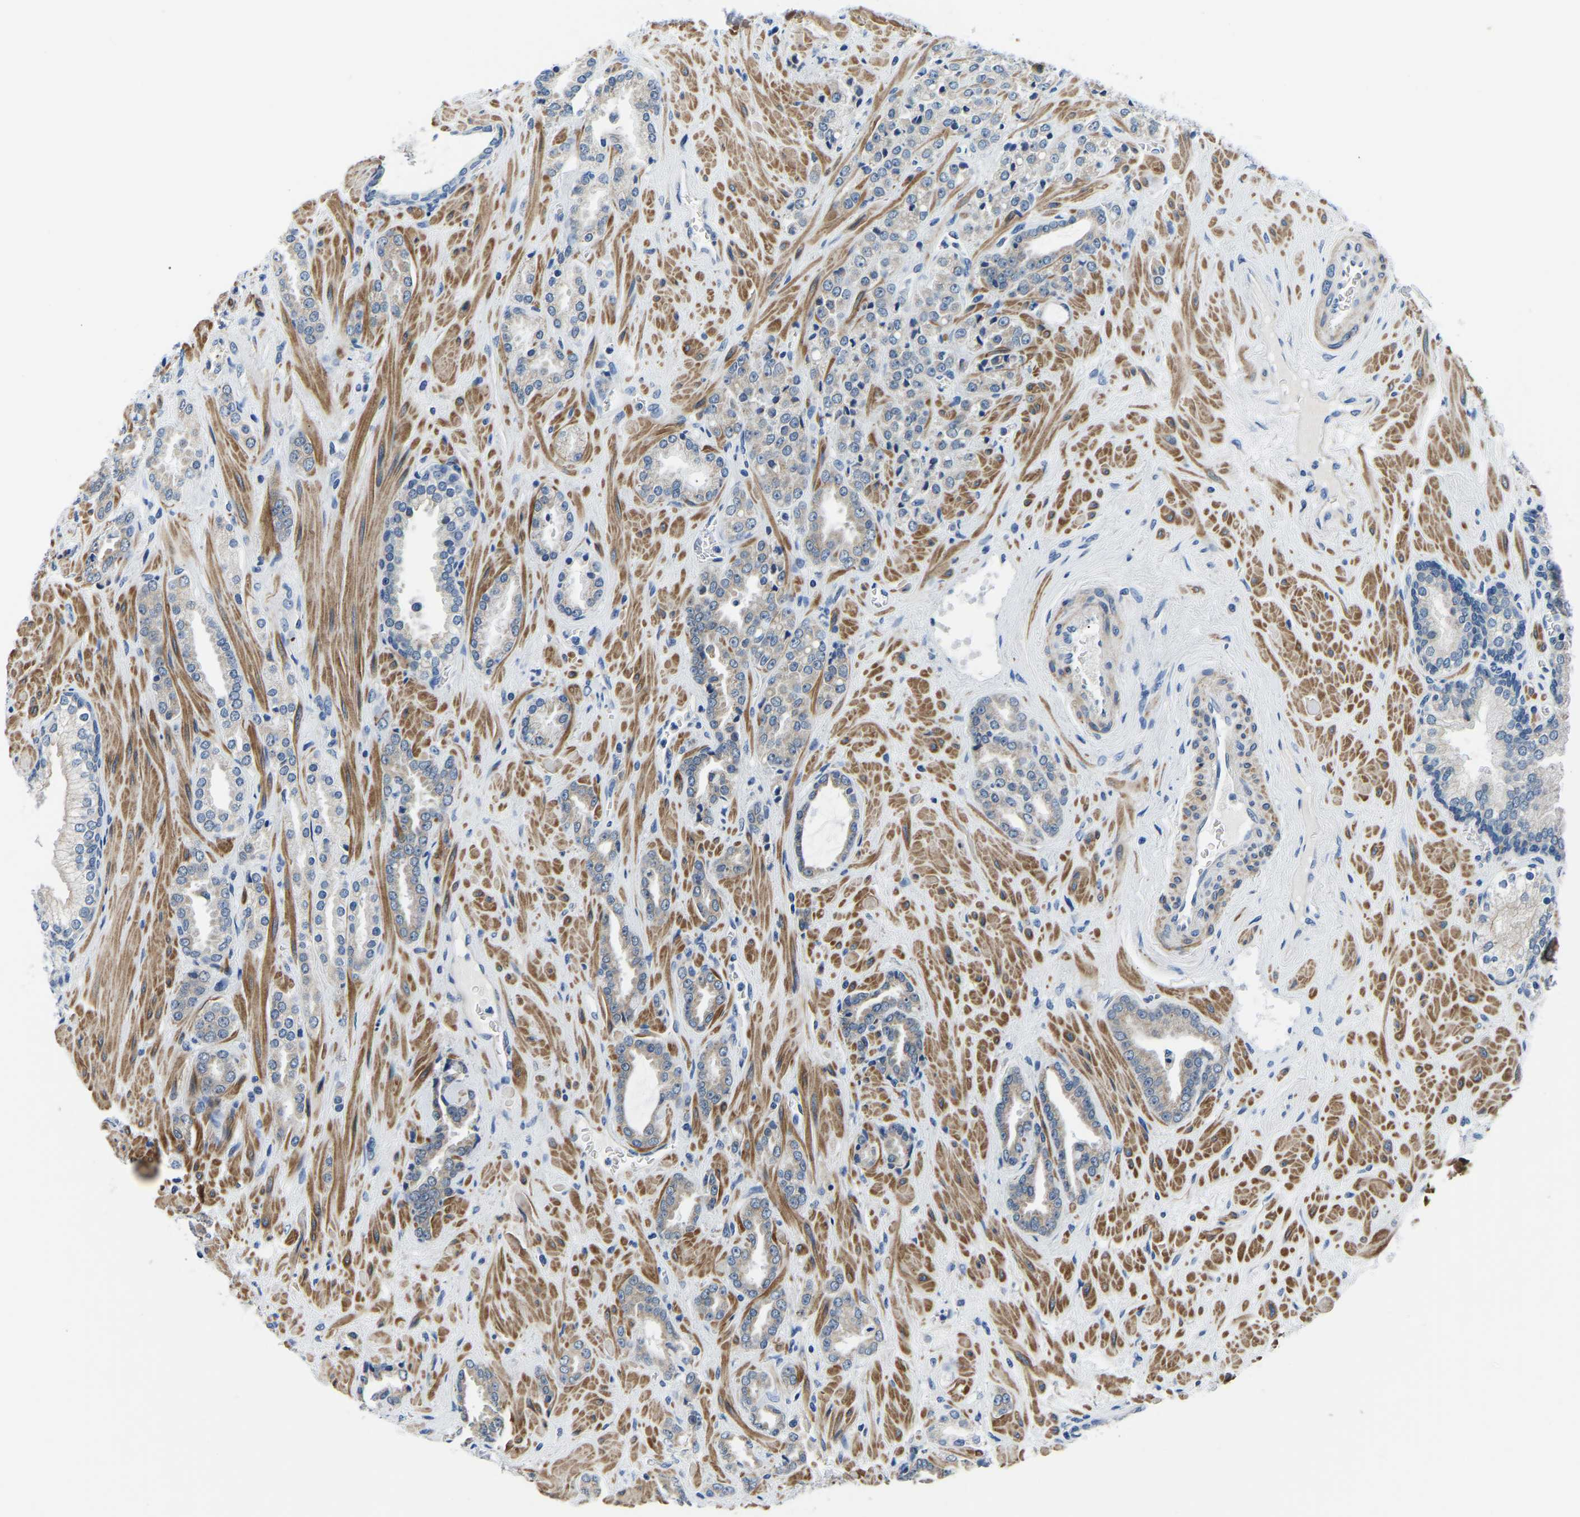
{"staining": {"intensity": "weak", "quantity": "<25%", "location": "cytoplasmic/membranous"}, "tissue": "prostate cancer", "cell_type": "Tumor cells", "image_type": "cancer", "snomed": [{"axis": "morphology", "description": "Adenocarcinoma, High grade"}, {"axis": "topography", "description": "Prostate"}], "caption": "The immunohistochemistry image has no significant staining in tumor cells of prostate cancer (adenocarcinoma (high-grade)) tissue. (DAB IHC, high magnification).", "gene": "LIAS", "patient": {"sex": "male", "age": 64}}